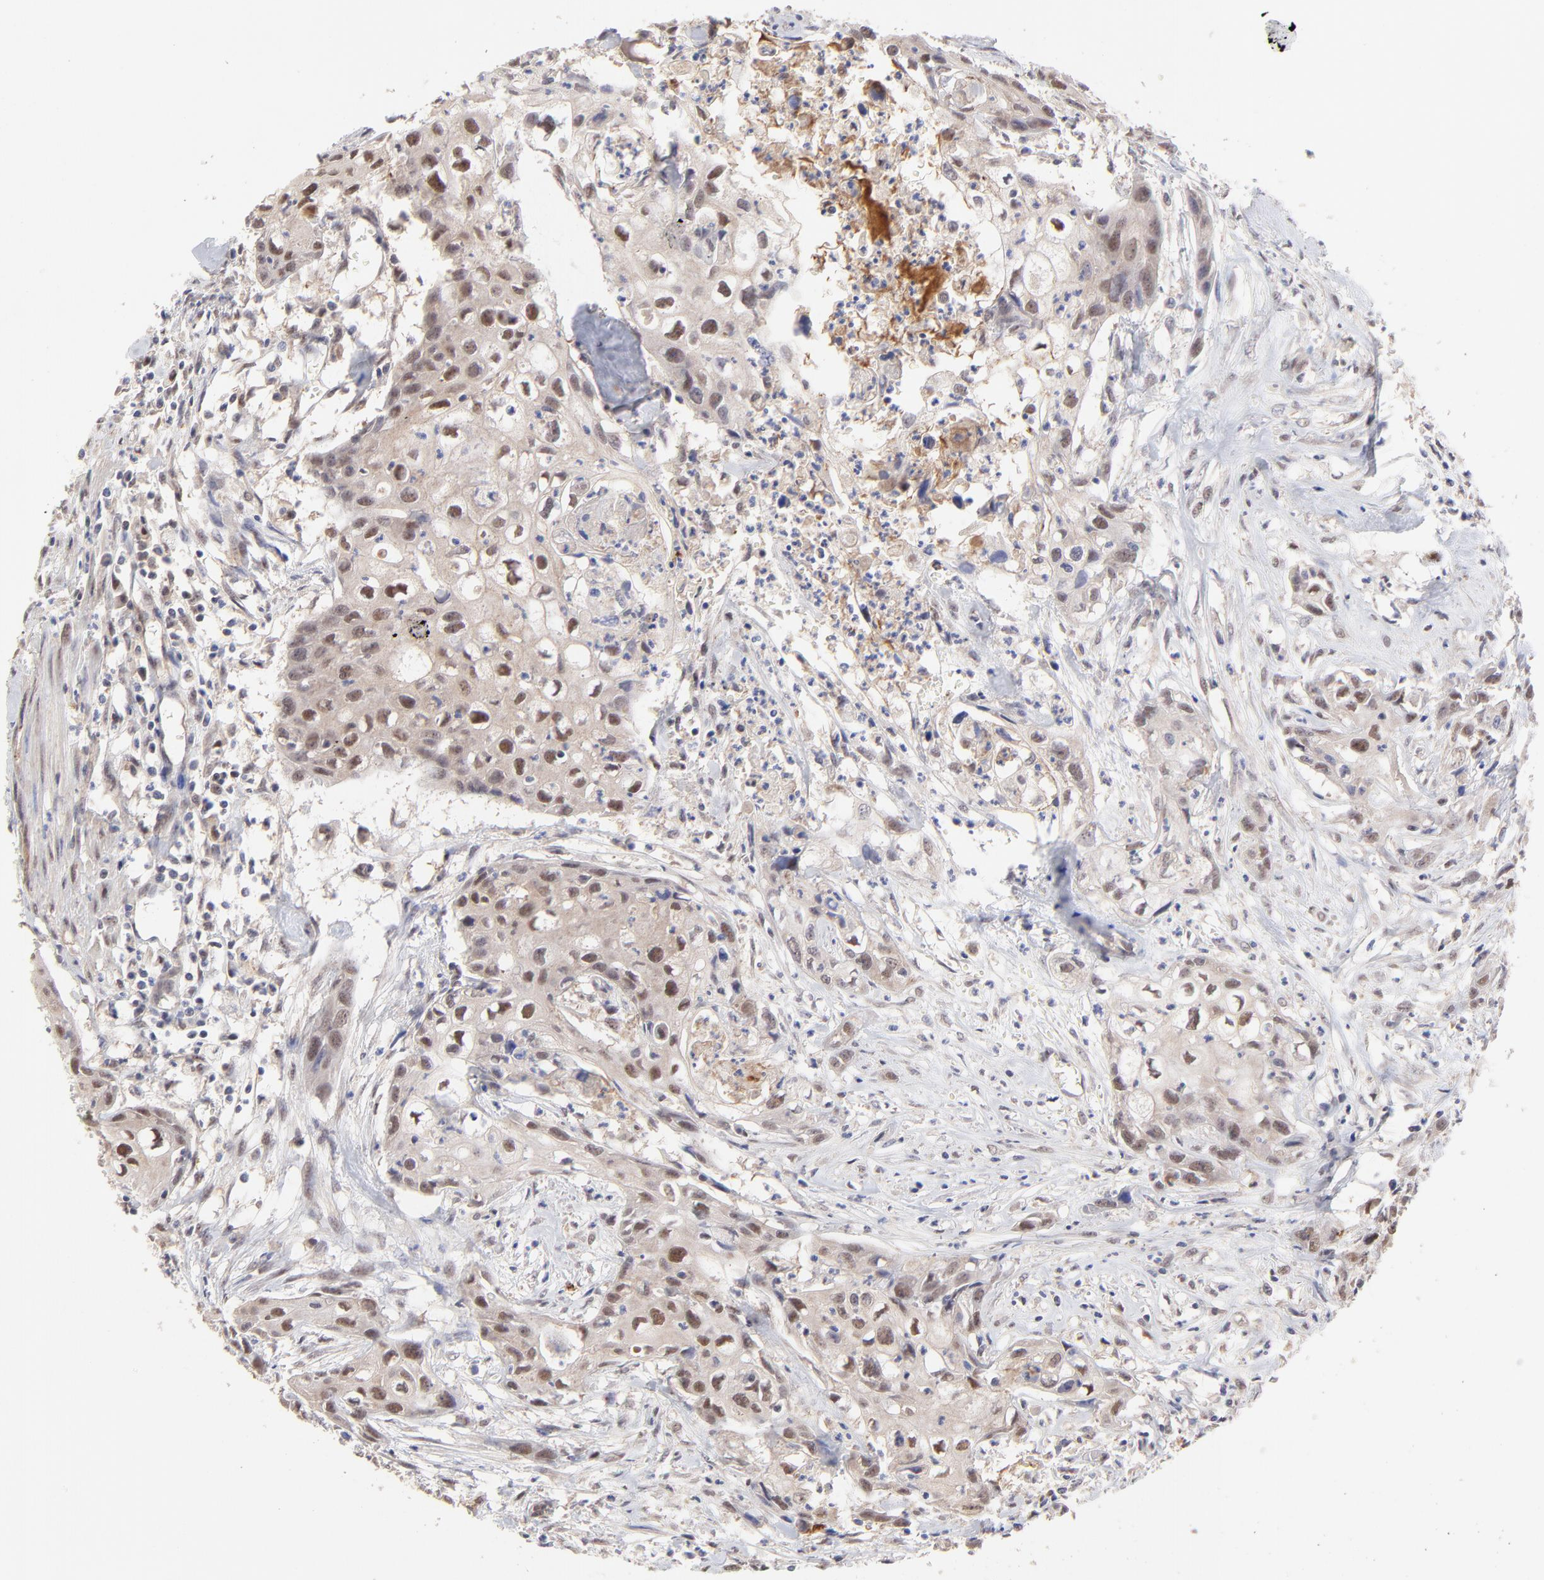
{"staining": {"intensity": "moderate", "quantity": ">75%", "location": "cytoplasmic/membranous,nuclear"}, "tissue": "urothelial cancer", "cell_type": "Tumor cells", "image_type": "cancer", "snomed": [{"axis": "morphology", "description": "Urothelial carcinoma, High grade"}, {"axis": "topography", "description": "Urinary bladder"}], "caption": "Protein staining exhibits moderate cytoplasmic/membranous and nuclear expression in about >75% of tumor cells in urothelial cancer.", "gene": "PSMD14", "patient": {"sex": "male", "age": 54}}